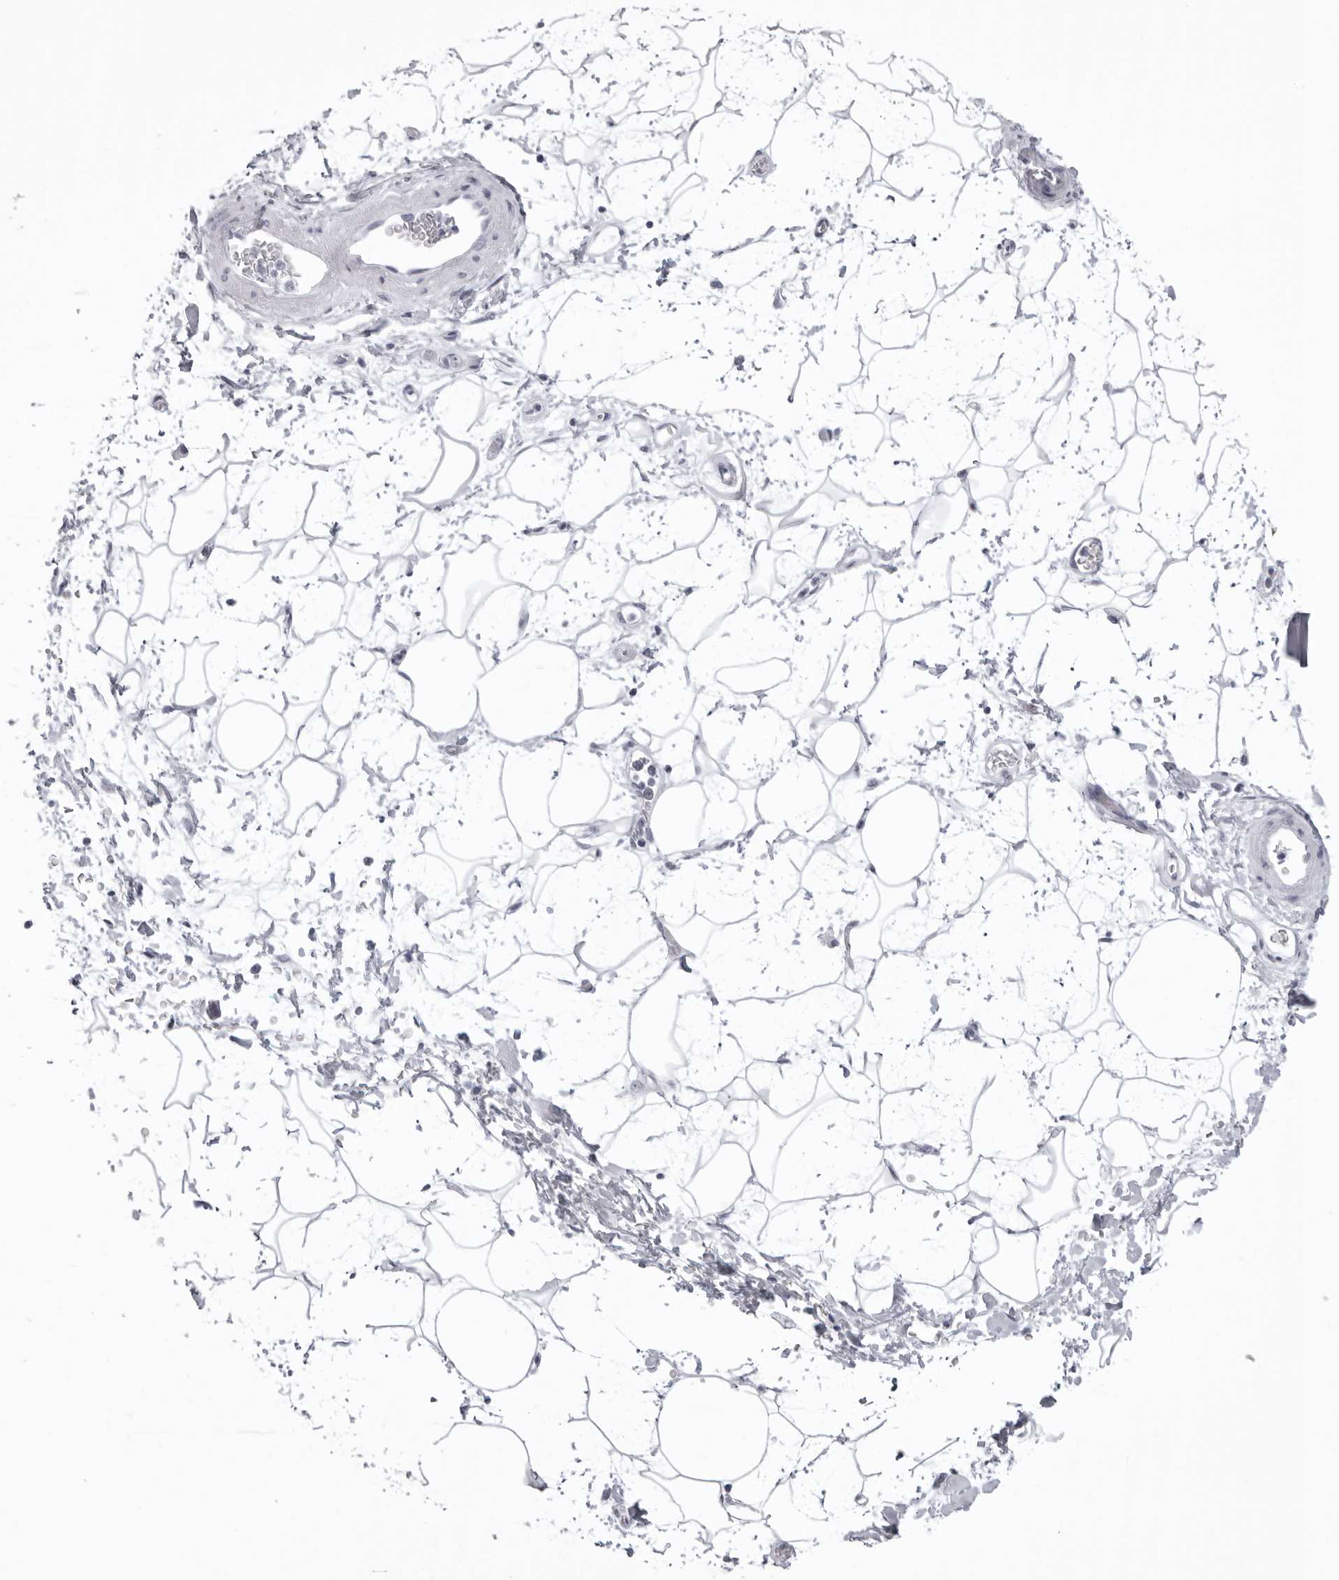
{"staining": {"intensity": "negative", "quantity": "none", "location": "none"}, "tissue": "adipose tissue", "cell_type": "Adipocytes", "image_type": "normal", "snomed": [{"axis": "morphology", "description": "Normal tissue, NOS"}, {"axis": "topography", "description": "Soft tissue"}], "caption": "This histopathology image is of unremarkable adipose tissue stained with immunohistochemistry (IHC) to label a protein in brown with the nuclei are counter-stained blue. There is no expression in adipocytes. The staining was performed using DAB (3,3'-diaminobenzidine) to visualize the protein expression in brown, while the nuclei were stained in blue with hematoxylin (Magnification: 20x).", "gene": "KLK9", "patient": {"sex": "male", "age": 72}}